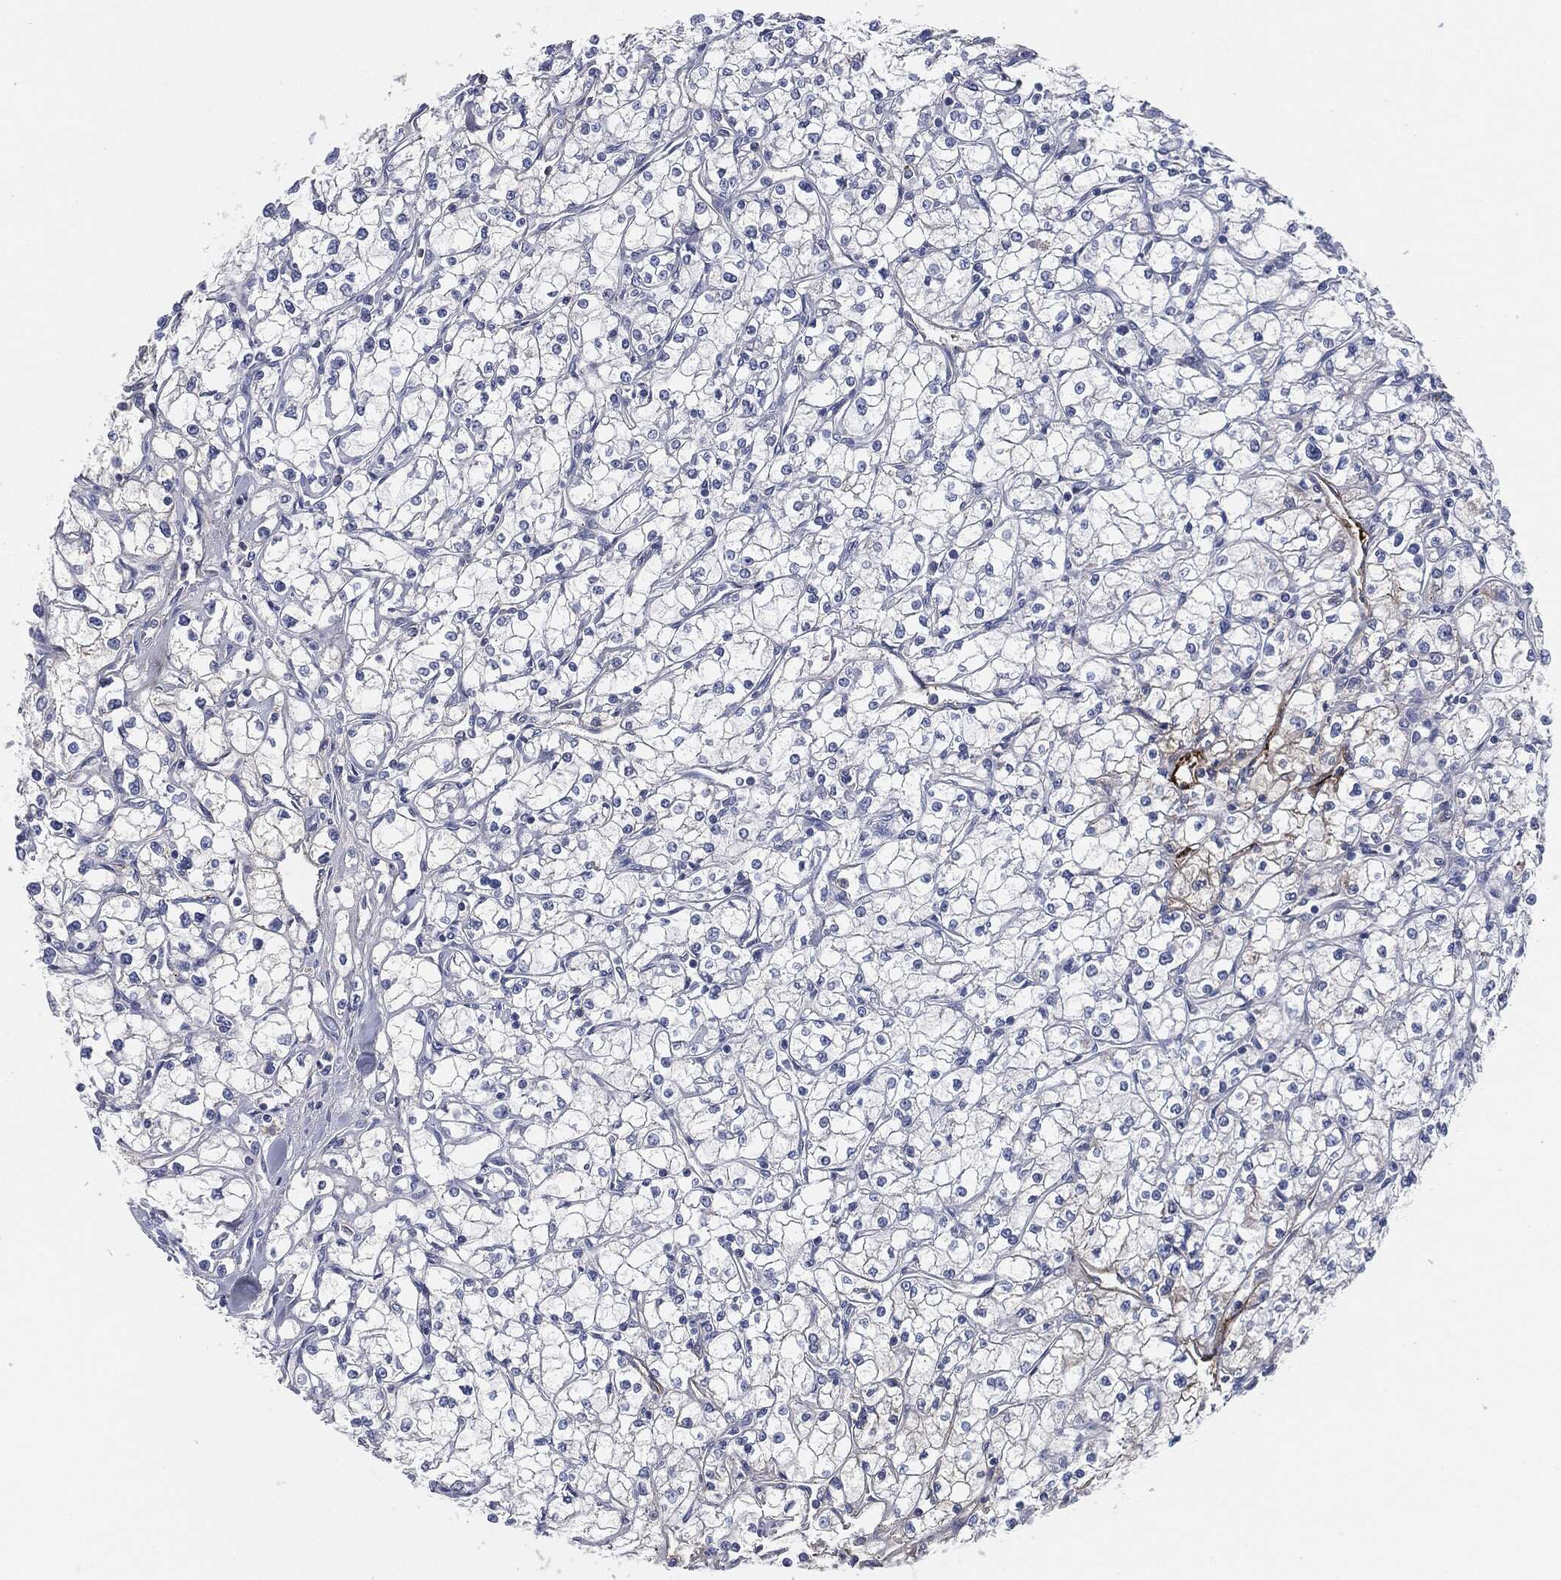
{"staining": {"intensity": "negative", "quantity": "none", "location": "none"}, "tissue": "renal cancer", "cell_type": "Tumor cells", "image_type": "cancer", "snomed": [{"axis": "morphology", "description": "Adenocarcinoma, NOS"}, {"axis": "topography", "description": "Kidney"}], "caption": "An immunohistochemistry histopathology image of renal adenocarcinoma is shown. There is no staining in tumor cells of renal adenocarcinoma. (DAB (3,3'-diaminobenzidine) IHC visualized using brightfield microscopy, high magnification).", "gene": "APOB", "patient": {"sex": "male", "age": 67}}